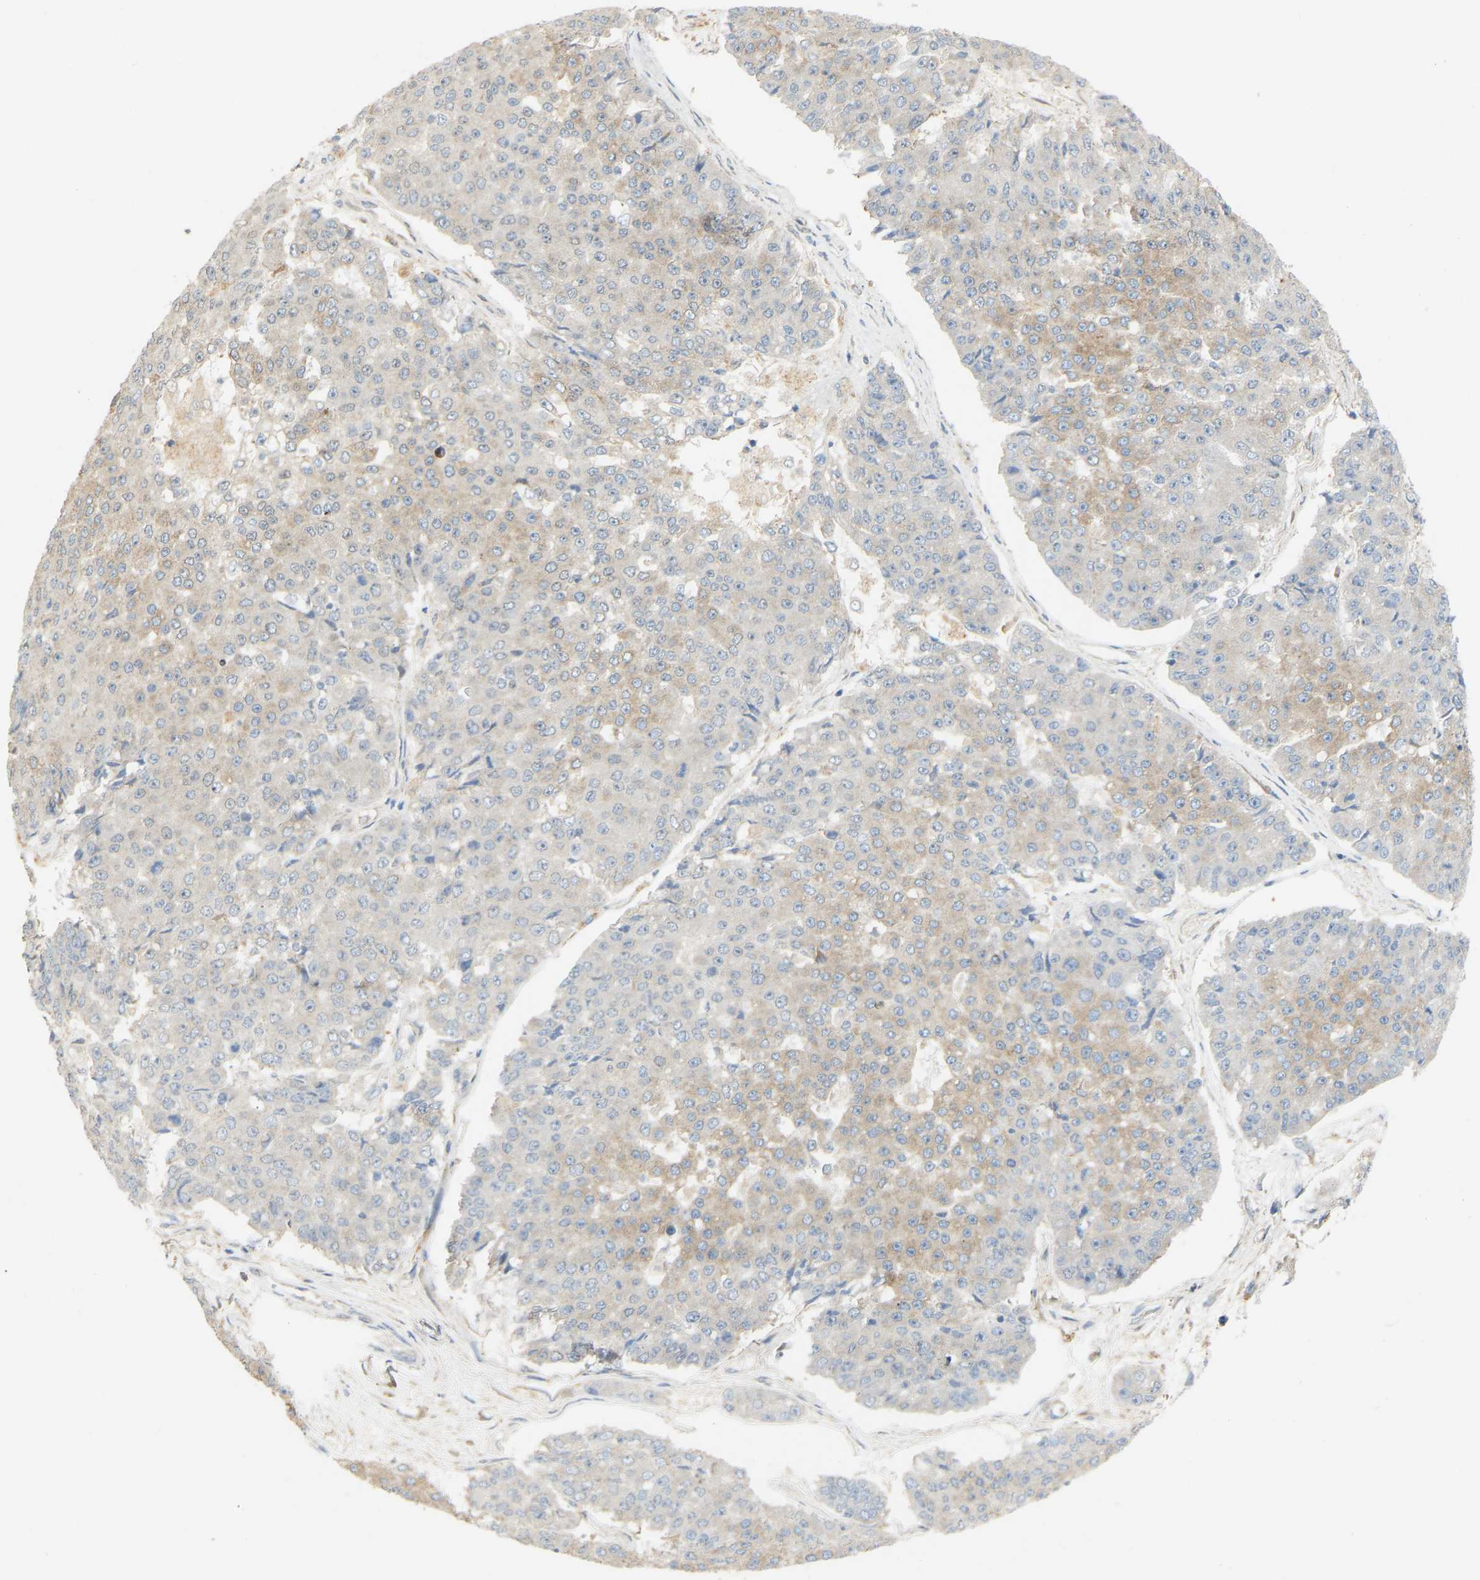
{"staining": {"intensity": "moderate", "quantity": "<25%", "location": "cytoplasmic/membranous"}, "tissue": "pancreatic cancer", "cell_type": "Tumor cells", "image_type": "cancer", "snomed": [{"axis": "morphology", "description": "Adenocarcinoma, NOS"}, {"axis": "topography", "description": "Pancreas"}], "caption": "The immunohistochemical stain highlights moderate cytoplasmic/membranous positivity in tumor cells of pancreatic cancer tissue.", "gene": "PTPN4", "patient": {"sex": "male", "age": 50}}